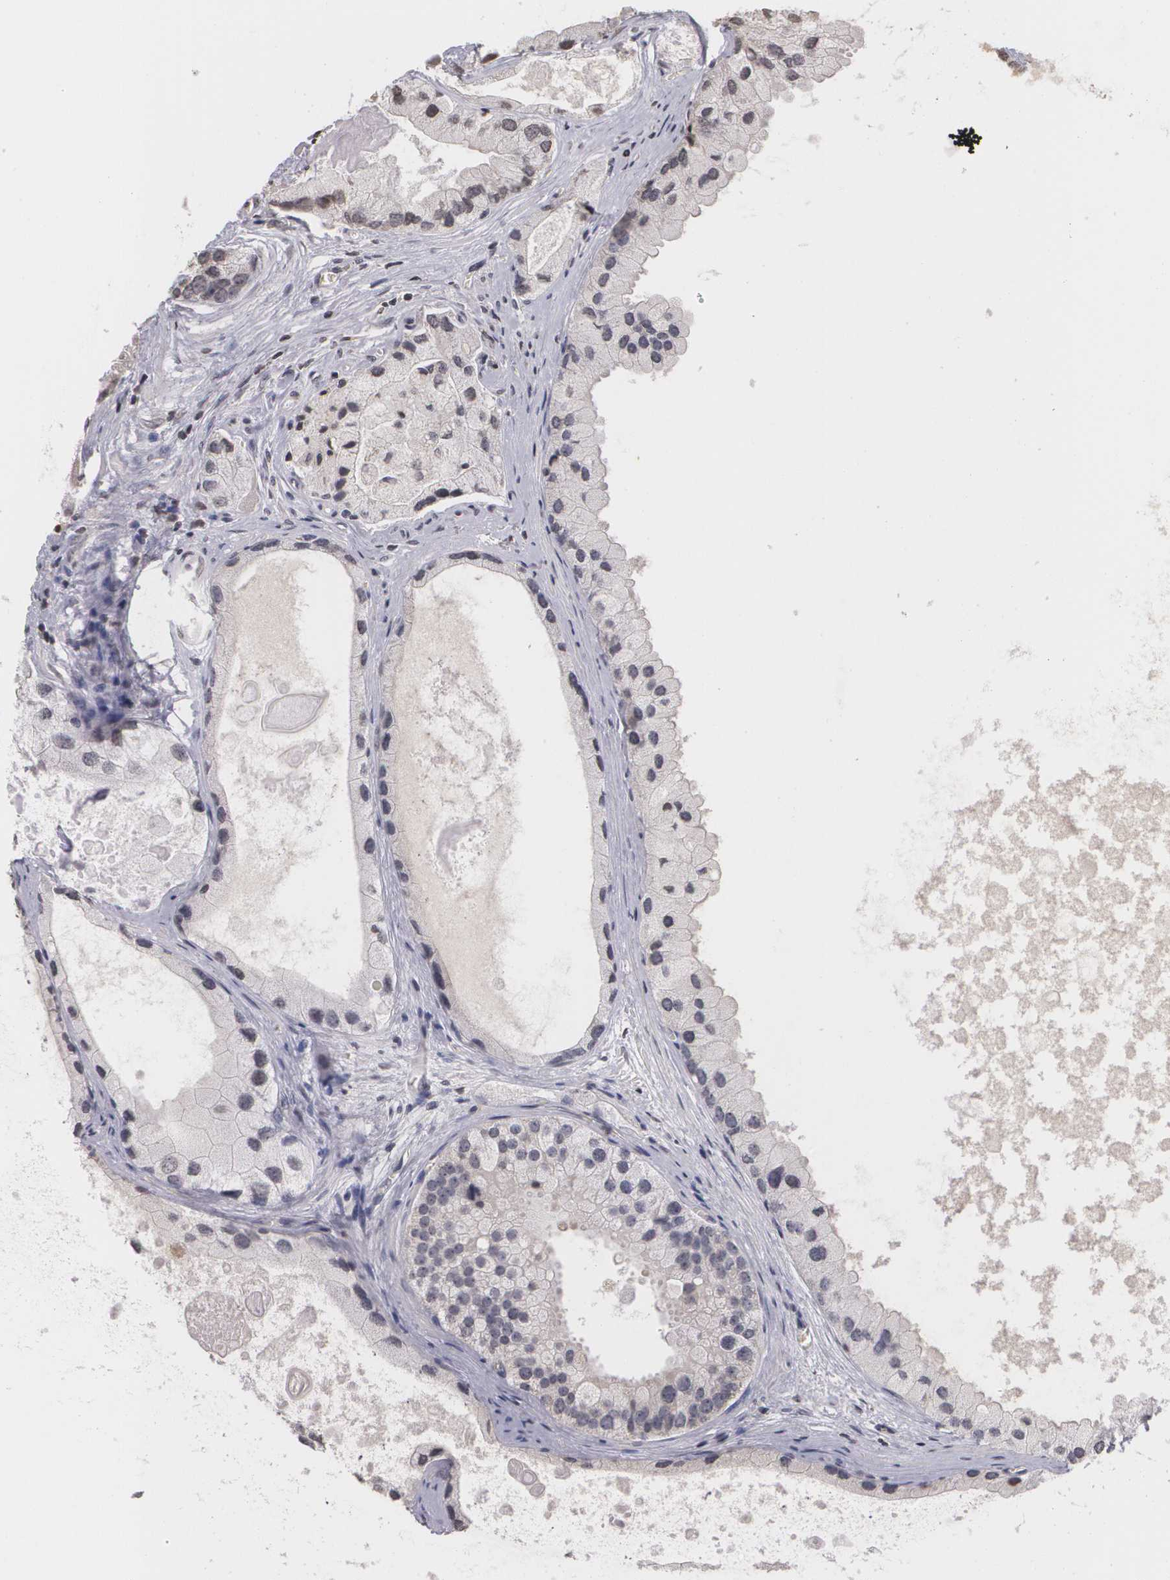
{"staining": {"intensity": "negative", "quantity": "none", "location": "none"}, "tissue": "prostate cancer", "cell_type": "Tumor cells", "image_type": "cancer", "snomed": [{"axis": "morphology", "description": "Adenocarcinoma, Medium grade"}, {"axis": "topography", "description": "Prostate"}], "caption": "The photomicrograph shows no significant positivity in tumor cells of prostate cancer.", "gene": "THRB", "patient": {"sex": "male", "age": 70}}